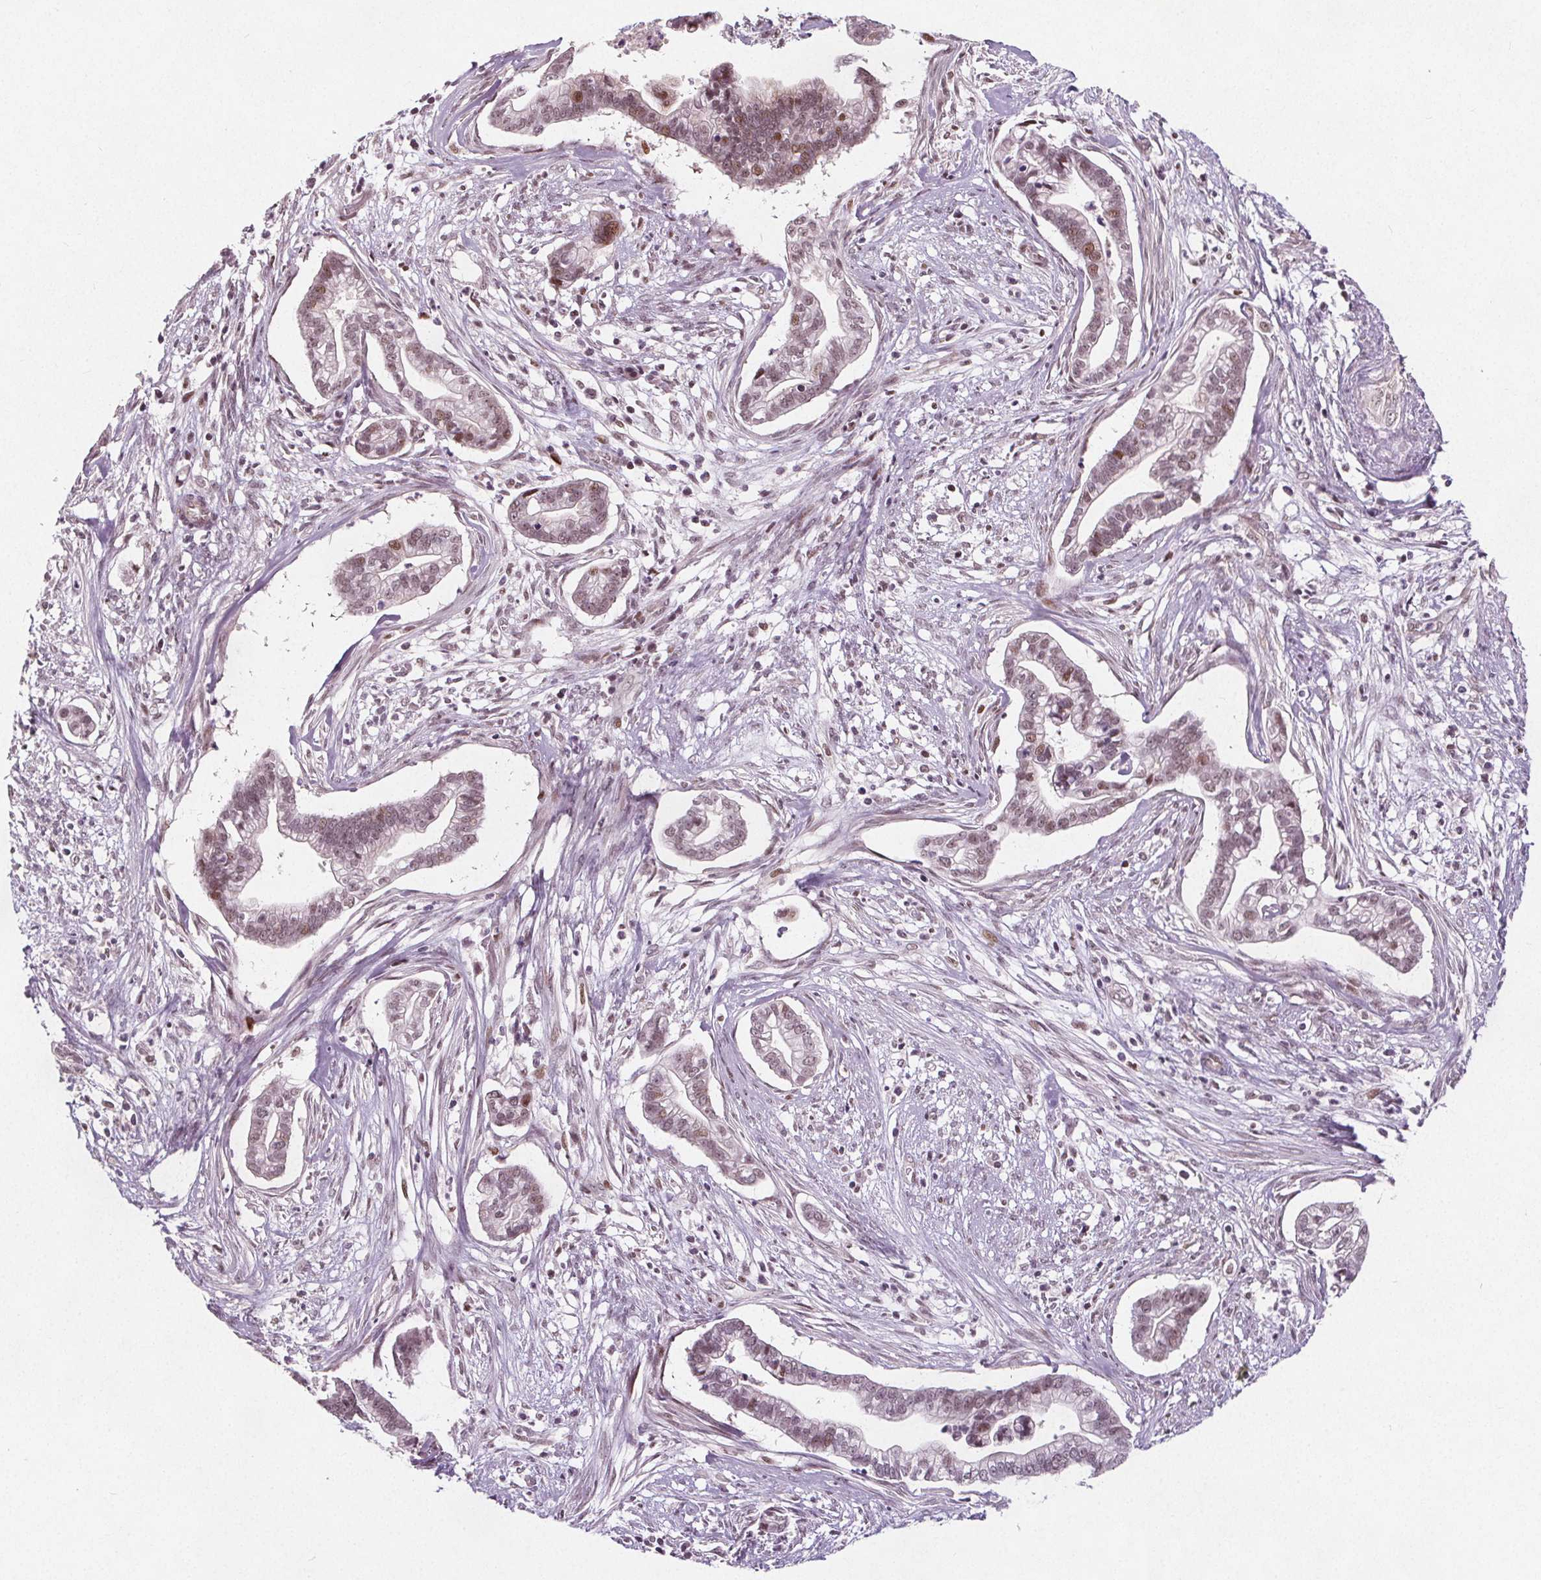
{"staining": {"intensity": "weak", "quantity": ">75%", "location": "nuclear"}, "tissue": "cervical cancer", "cell_type": "Tumor cells", "image_type": "cancer", "snomed": [{"axis": "morphology", "description": "Adenocarcinoma, NOS"}, {"axis": "topography", "description": "Cervix"}], "caption": "A brown stain highlights weak nuclear positivity of a protein in human adenocarcinoma (cervical) tumor cells.", "gene": "TAF6L", "patient": {"sex": "female", "age": 62}}